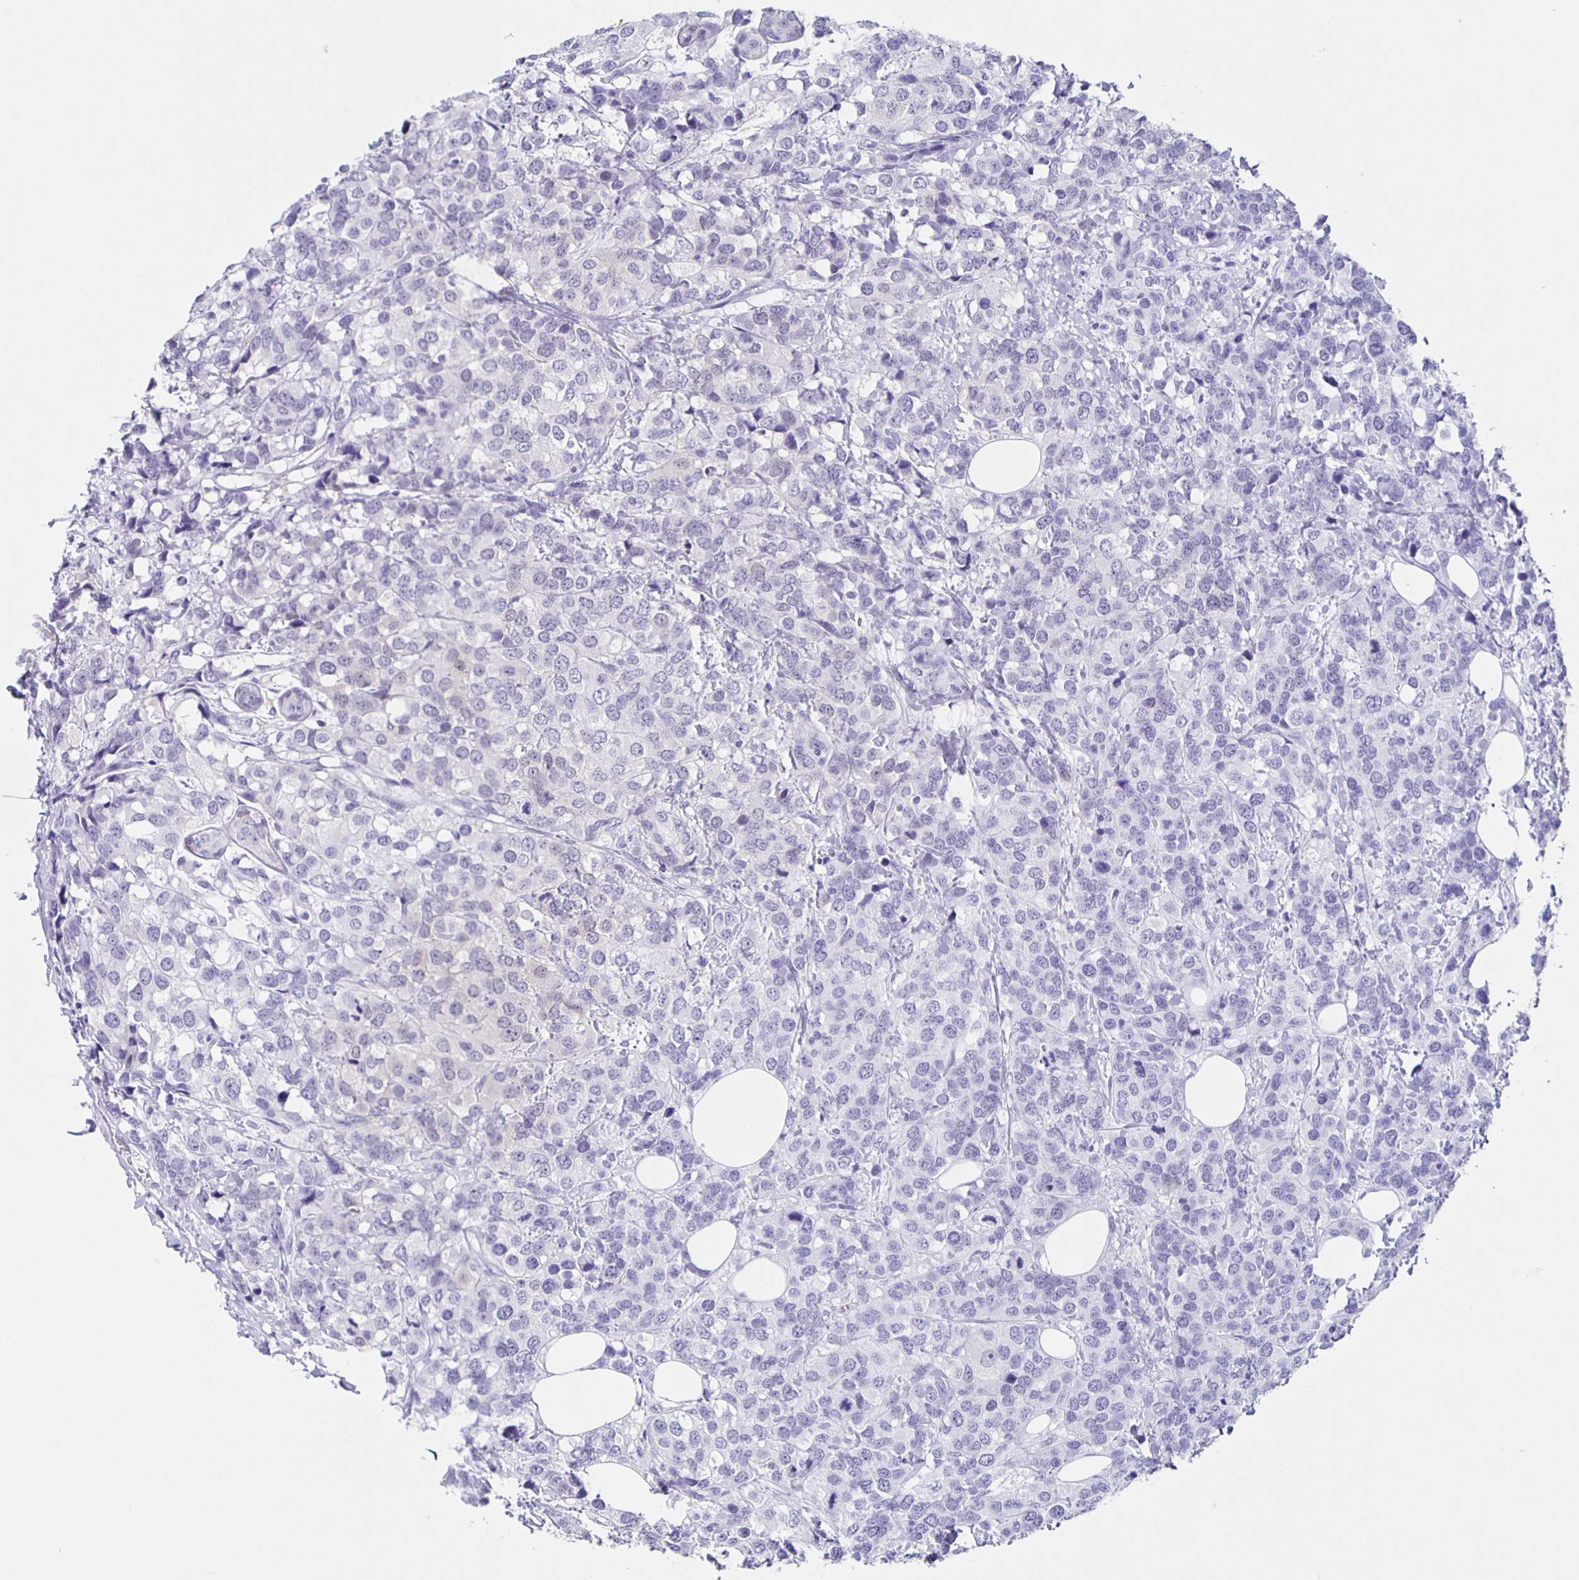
{"staining": {"intensity": "negative", "quantity": "none", "location": "none"}, "tissue": "breast cancer", "cell_type": "Tumor cells", "image_type": "cancer", "snomed": [{"axis": "morphology", "description": "Lobular carcinoma"}, {"axis": "topography", "description": "Breast"}], "caption": "Lobular carcinoma (breast) was stained to show a protein in brown. There is no significant expression in tumor cells.", "gene": "TPPP", "patient": {"sex": "female", "age": 59}}